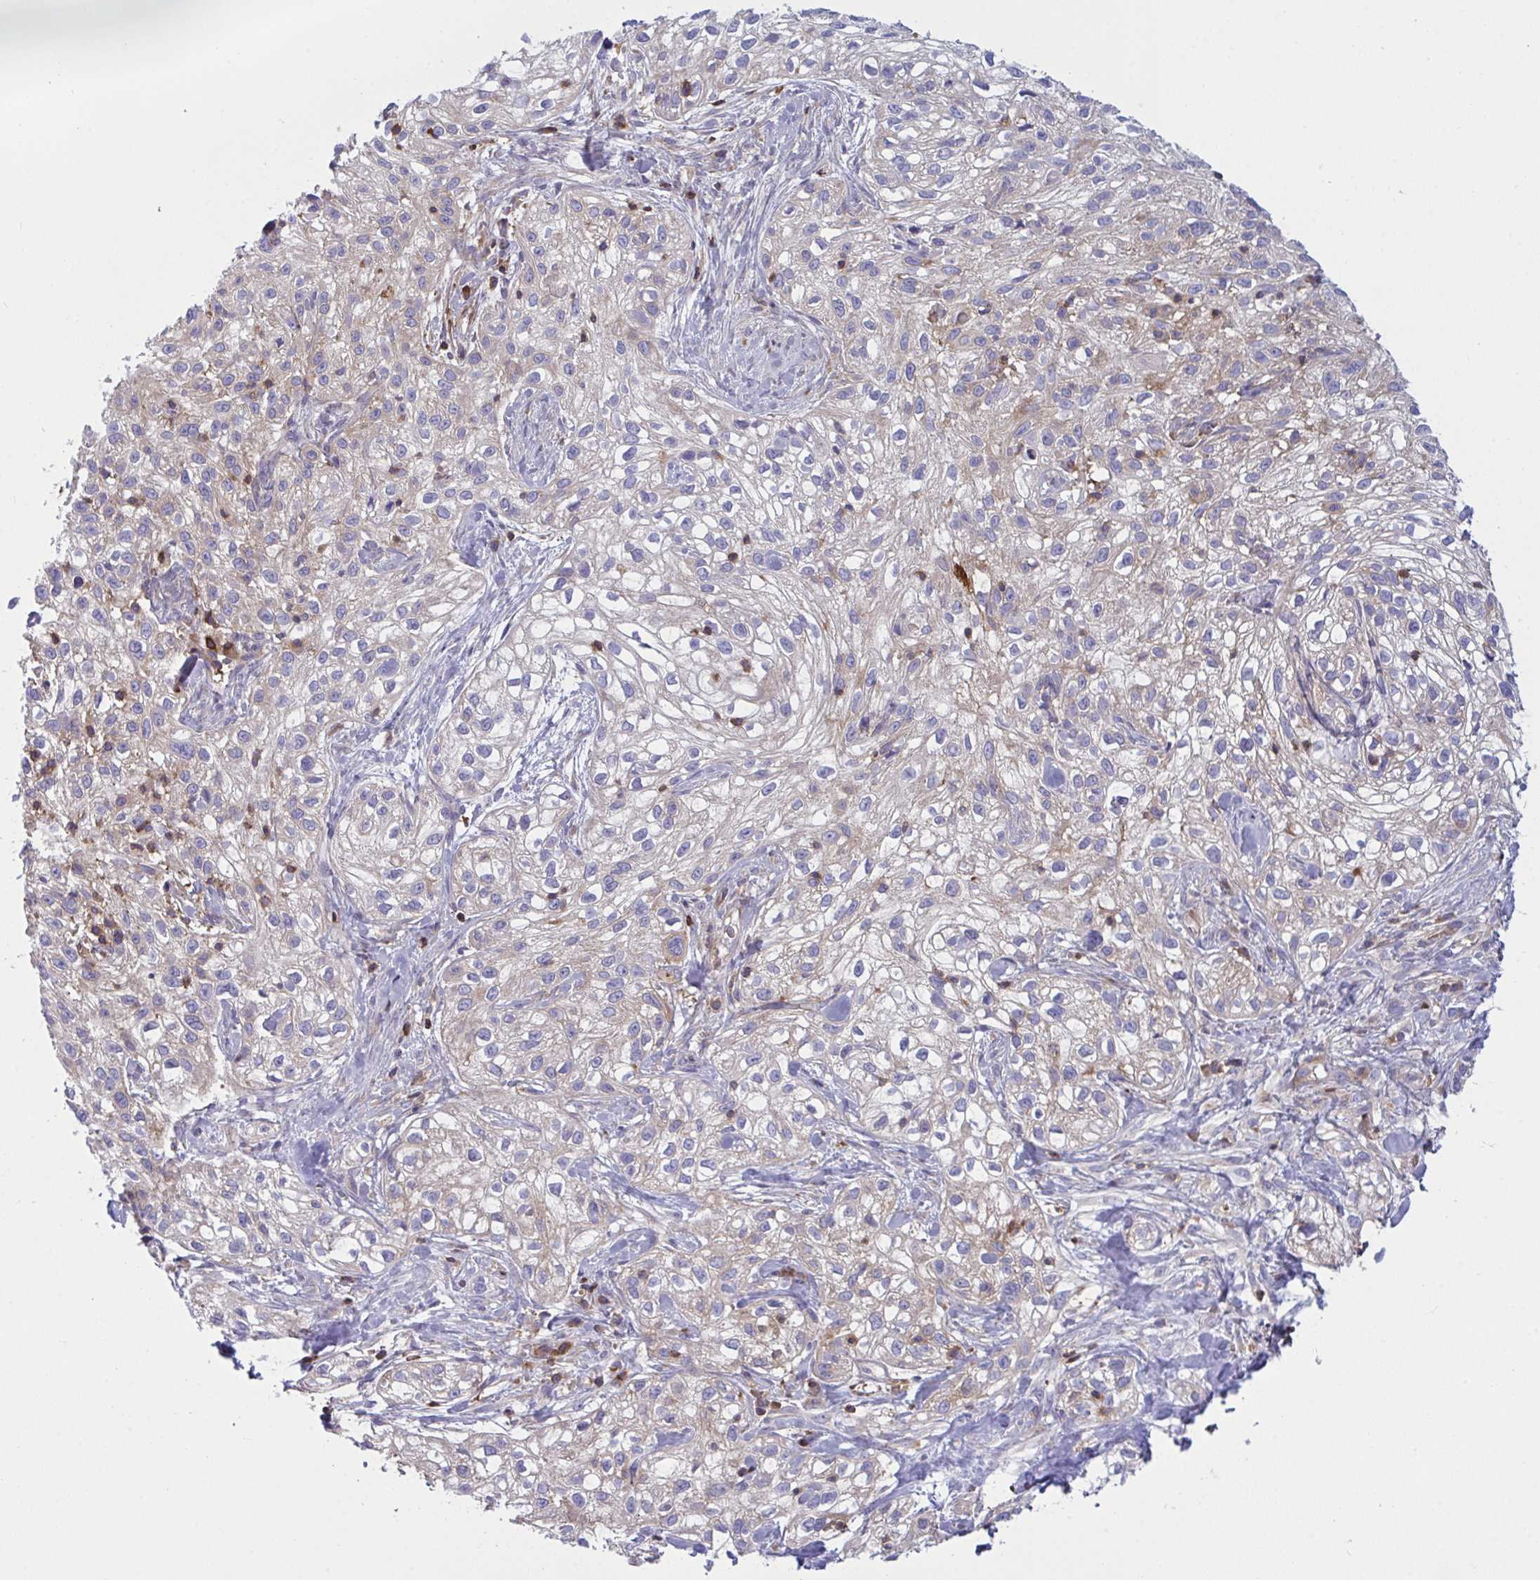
{"staining": {"intensity": "negative", "quantity": "none", "location": "none"}, "tissue": "skin cancer", "cell_type": "Tumor cells", "image_type": "cancer", "snomed": [{"axis": "morphology", "description": "Squamous cell carcinoma, NOS"}, {"axis": "topography", "description": "Skin"}], "caption": "Immunohistochemistry (IHC) micrograph of neoplastic tissue: skin cancer stained with DAB shows no significant protein positivity in tumor cells.", "gene": "TSC22D3", "patient": {"sex": "male", "age": 82}}